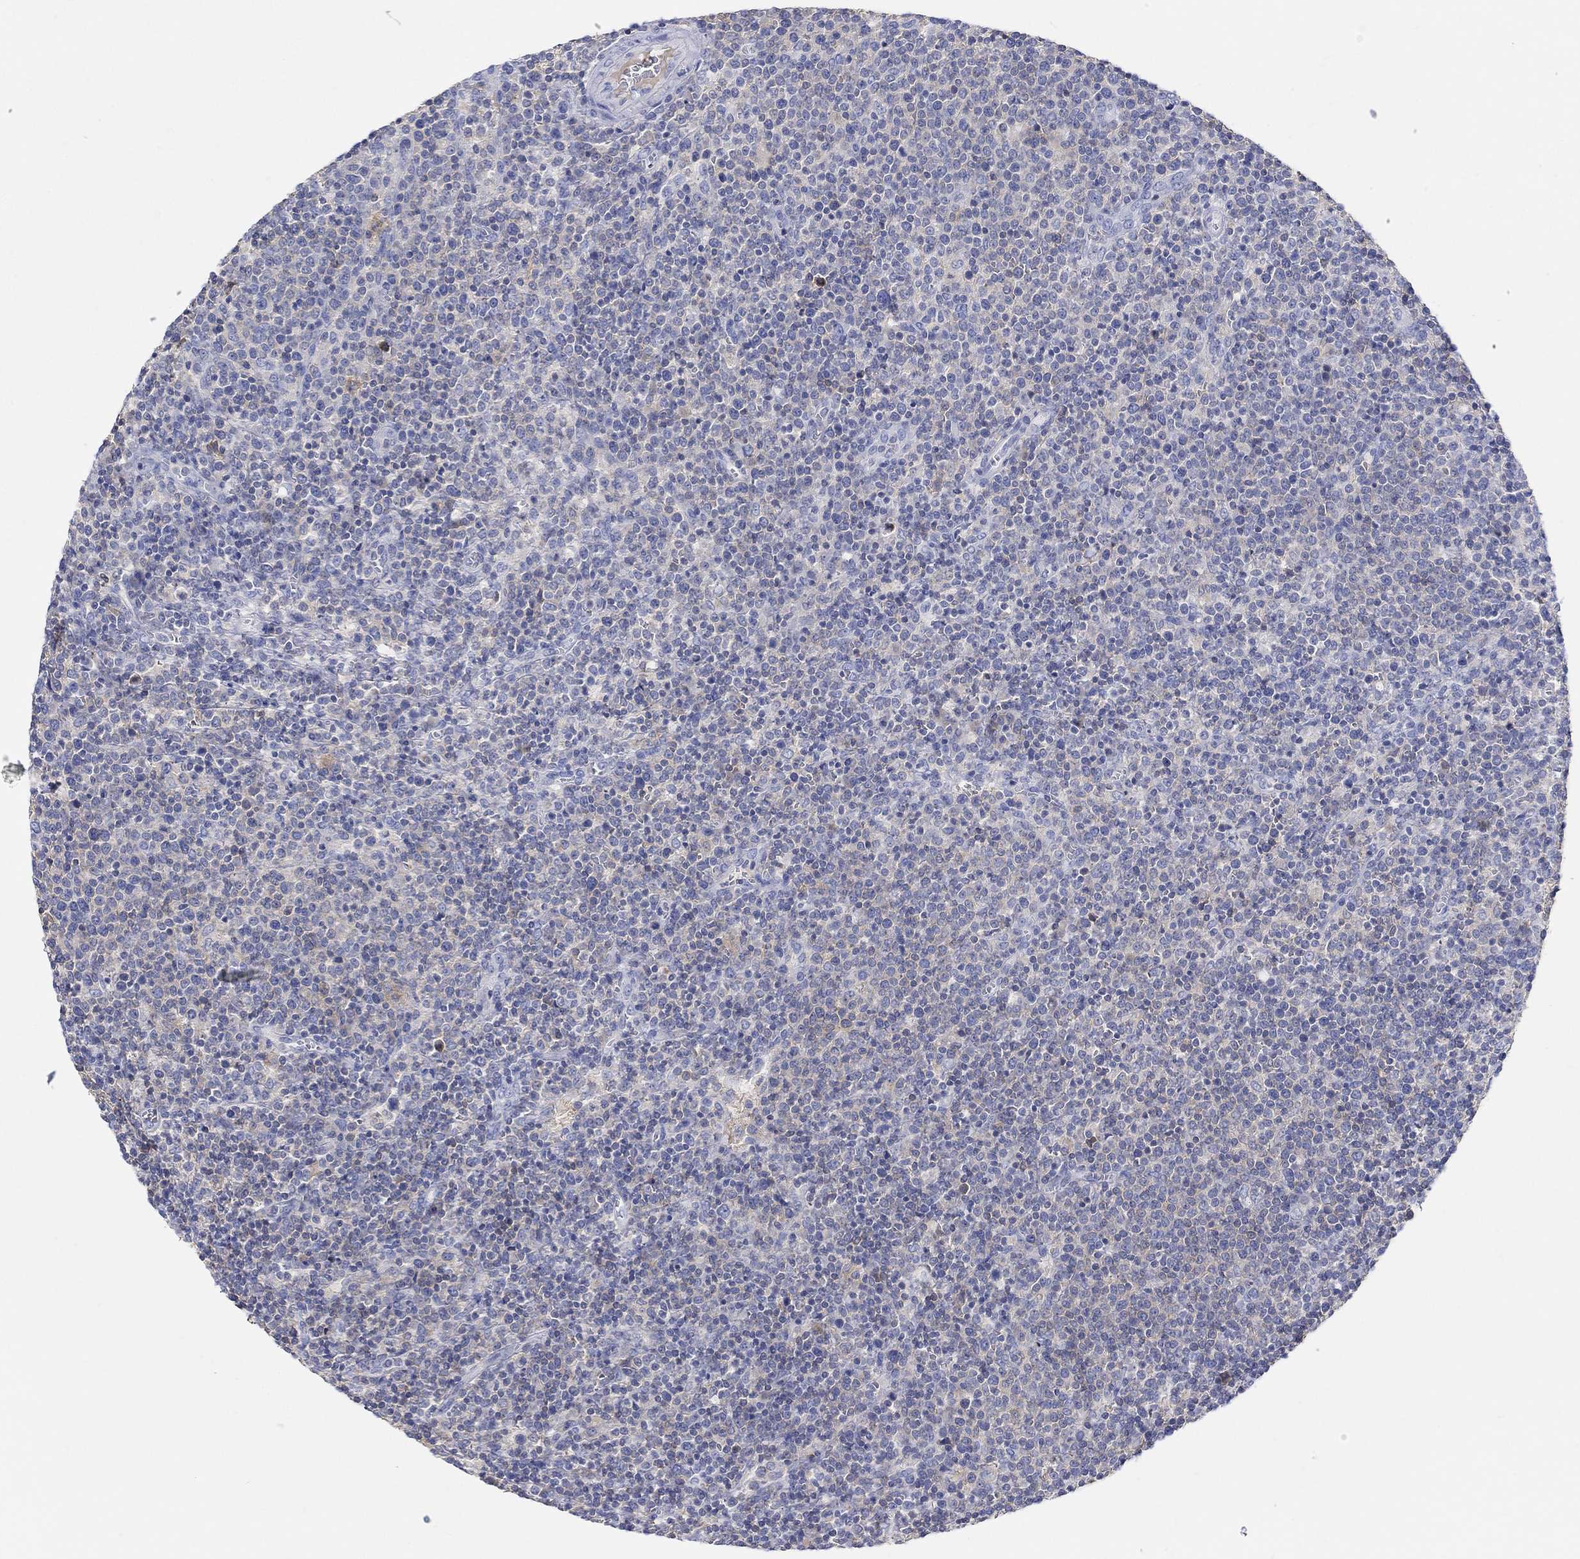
{"staining": {"intensity": "weak", "quantity": "25%-75%", "location": "cytoplasmic/membranous"}, "tissue": "lymphoma", "cell_type": "Tumor cells", "image_type": "cancer", "snomed": [{"axis": "morphology", "description": "Malignant lymphoma, non-Hodgkin's type, High grade"}, {"axis": "topography", "description": "Lymph node"}], "caption": "The photomicrograph reveals staining of high-grade malignant lymphoma, non-Hodgkin's type, revealing weak cytoplasmic/membranous protein positivity (brown color) within tumor cells.", "gene": "GCM1", "patient": {"sex": "male", "age": 61}}